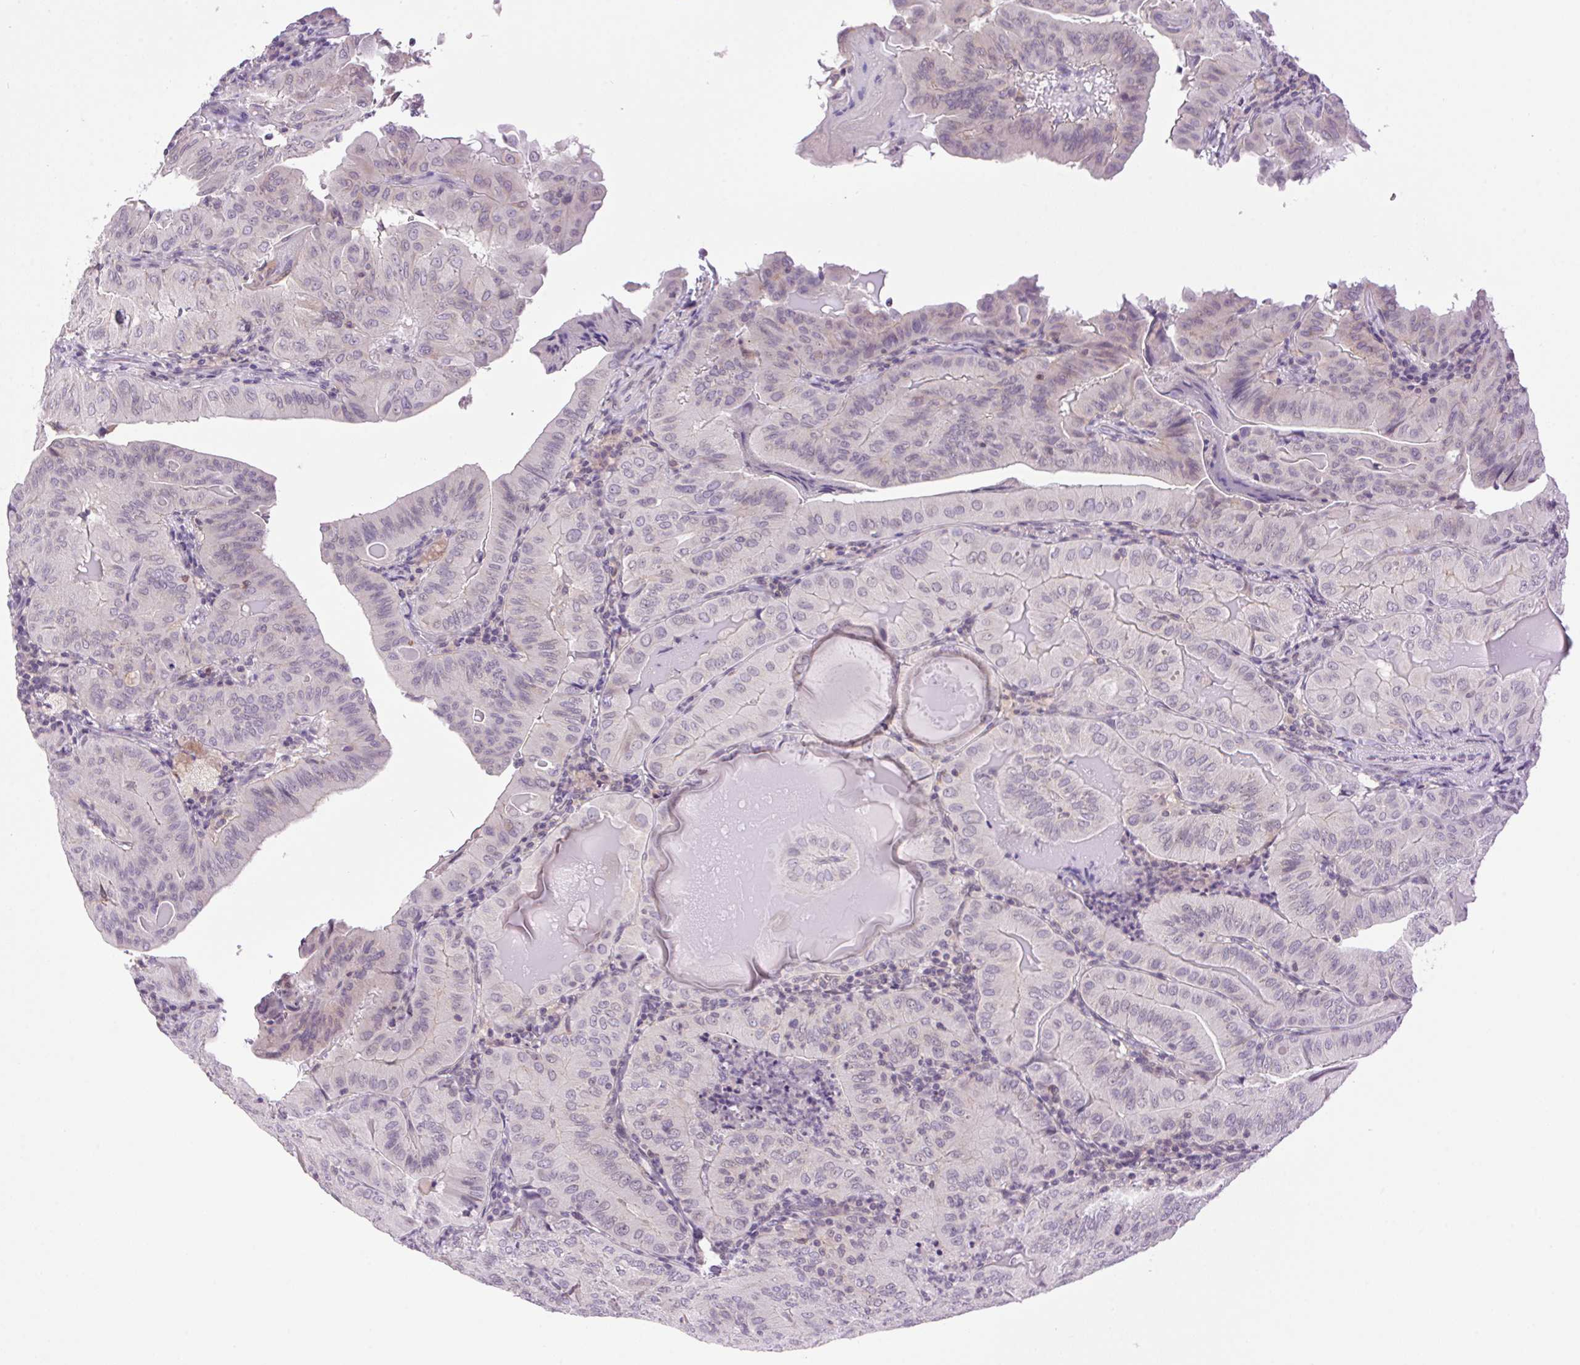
{"staining": {"intensity": "negative", "quantity": "none", "location": "none"}, "tissue": "thyroid cancer", "cell_type": "Tumor cells", "image_type": "cancer", "snomed": [{"axis": "morphology", "description": "Papillary adenocarcinoma, NOS"}, {"axis": "topography", "description": "Thyroid gland"}], "caption": "Immunohistochemical staining of thyroid cancer reveals no significant staining in tumor cells.", "gene": "SMIM13", "patient": {"sex": "female", "age": 68}}